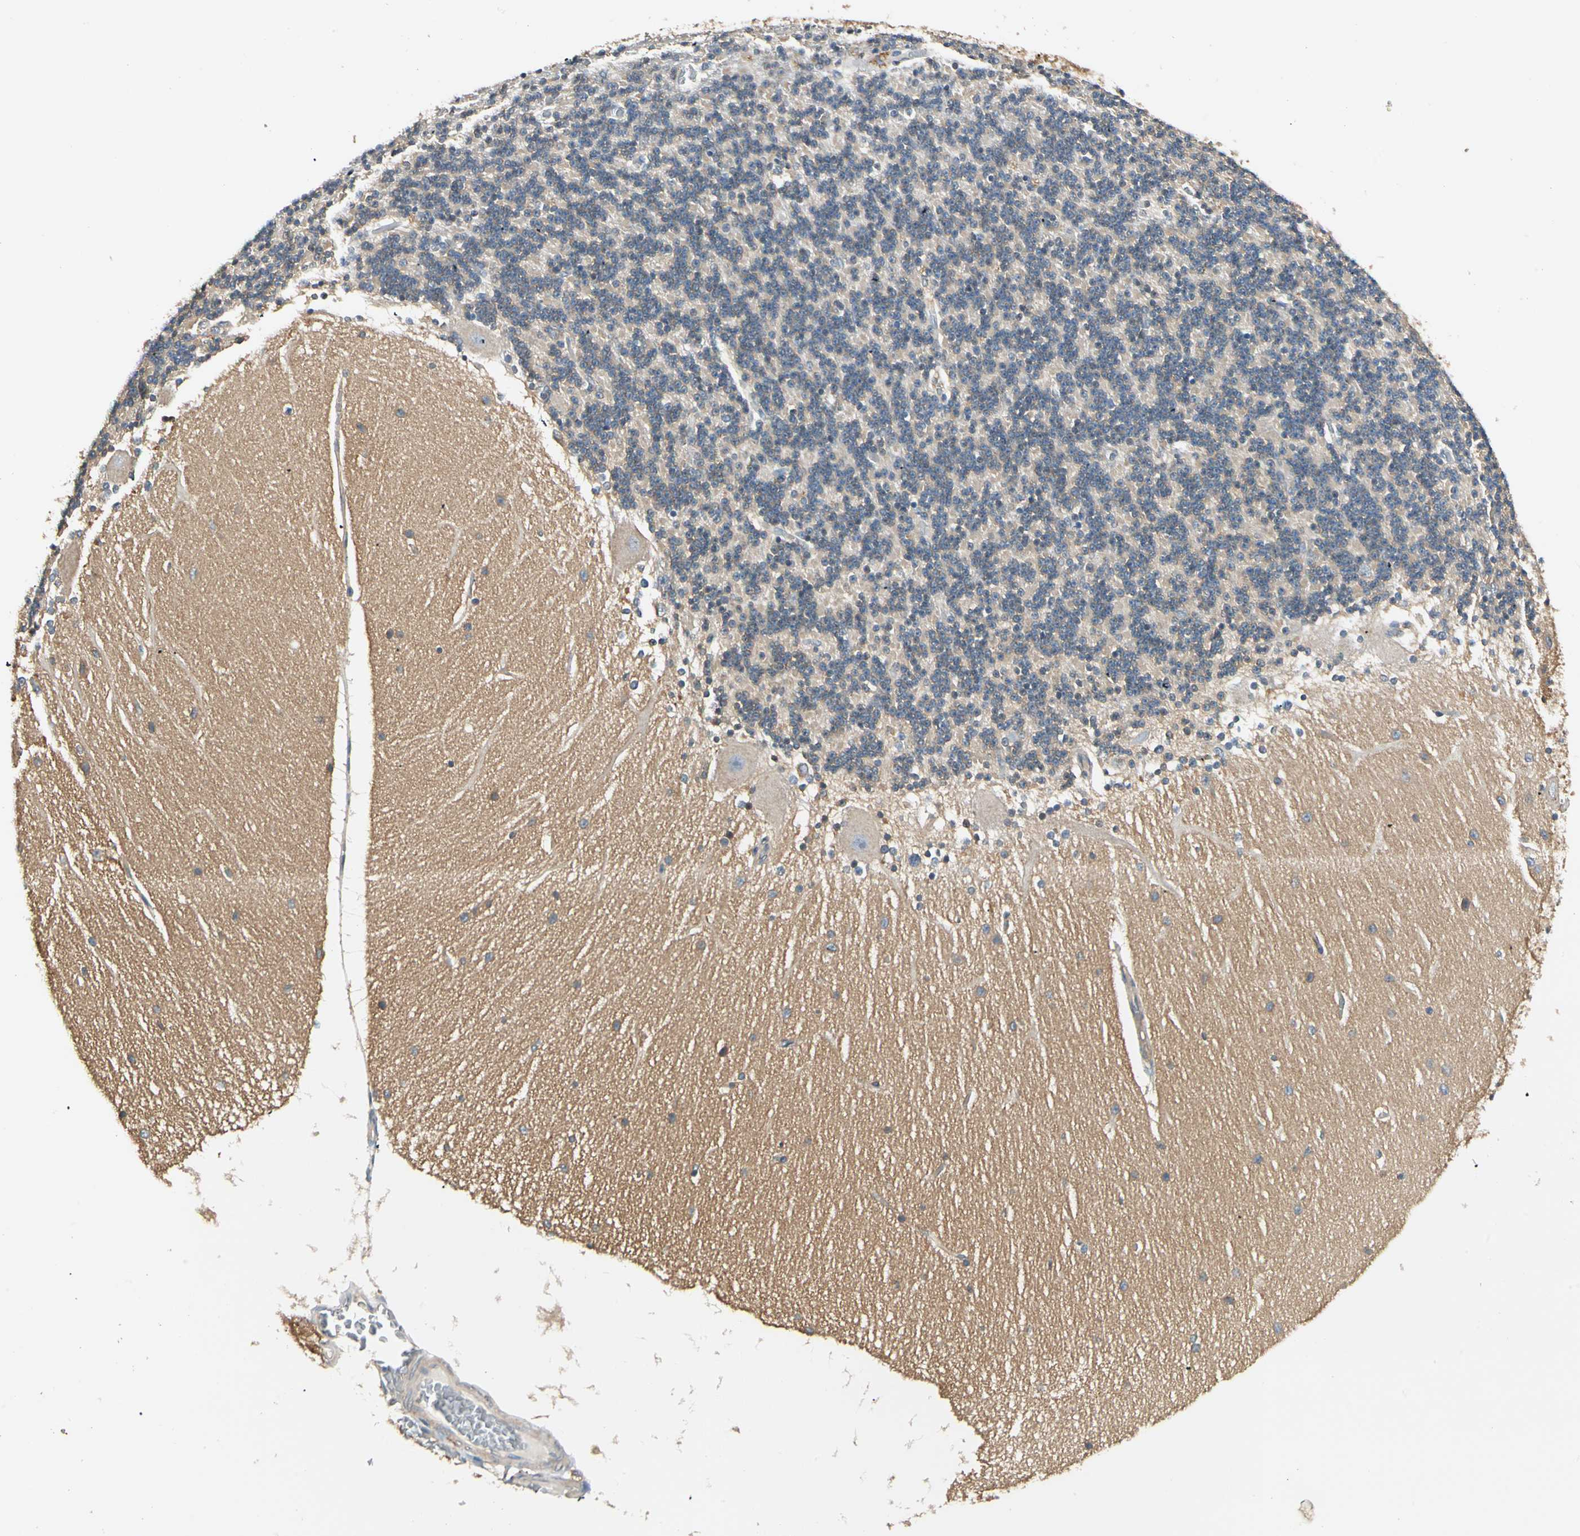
{"staining": {"intensity": "moderate", "quantity": "25%-75%", "location": "cytoplasmic/membranous"}, "tissue": "cerebellum", "cell_type": "Cells in granular layer", "image_type": "normal", "snomed": [{"axis": "morphology", "description": "Normal tissue, NOS"}, {"axis": "topography", "description": "Cerebellum"}], "caption": "About 25%-75% of cells in granular layer in benign cerebellum exhibit moderate cytoplasmic/membranous protein positivity as visualized by brown immunohistochemical staining.", "gene": "ROCK2", "patient": {"sex": "female", "age": 54}}